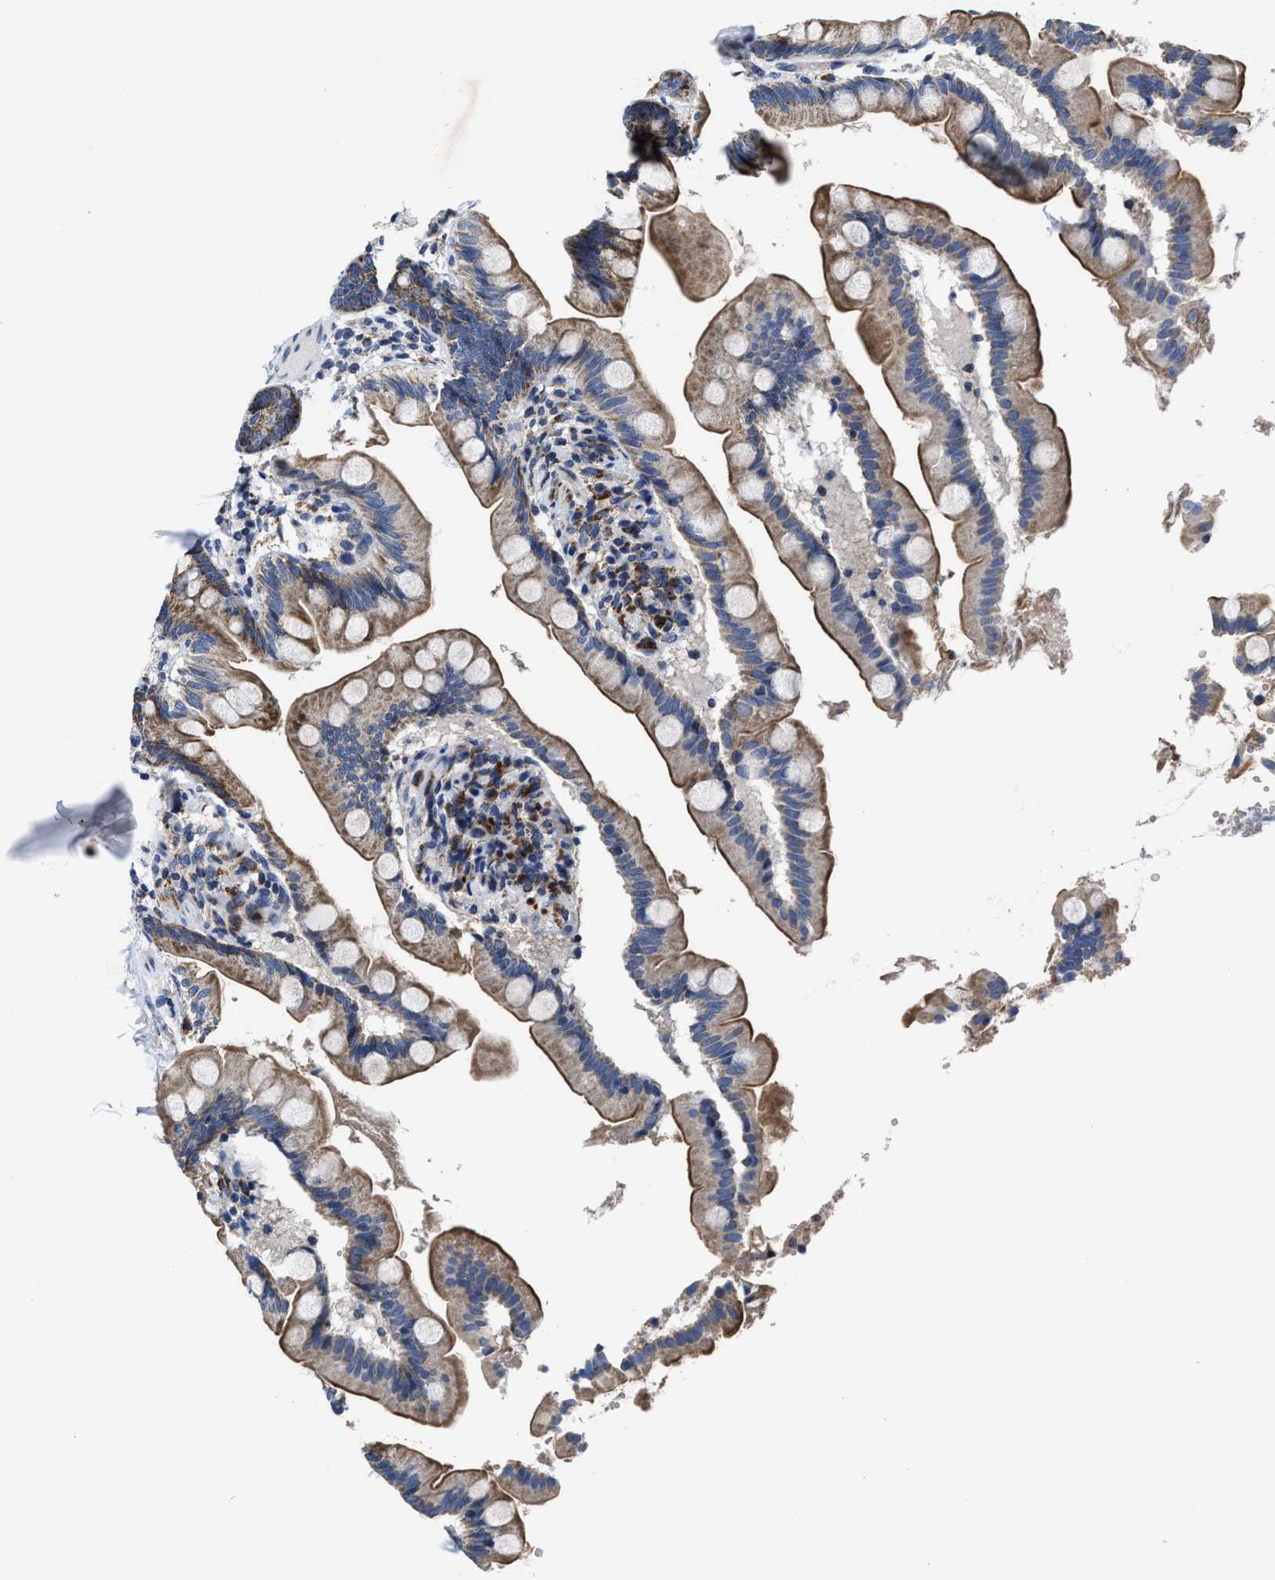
{"staining": {"intensity": "moderate", "quantity": ">75%", "location": "cytoplasmic/membranous"}, "tissue": "small intestine", "cell_type": "Glandular cells", "image_type": "normal", "snomed": [{"axis": "morphology", "description": "Normal tissue, NOS"}, {"axis": "topography", "description": "Small intestine"}], "caption": "Immunohistochemical staining of benign small intestine reveals >75% levels of moderate cytoplasmic/membranous protein expression in approximately >75% of glandular cells.", "gene": "CACNA1D", "patient": {"sex": "female", "age": 56}}